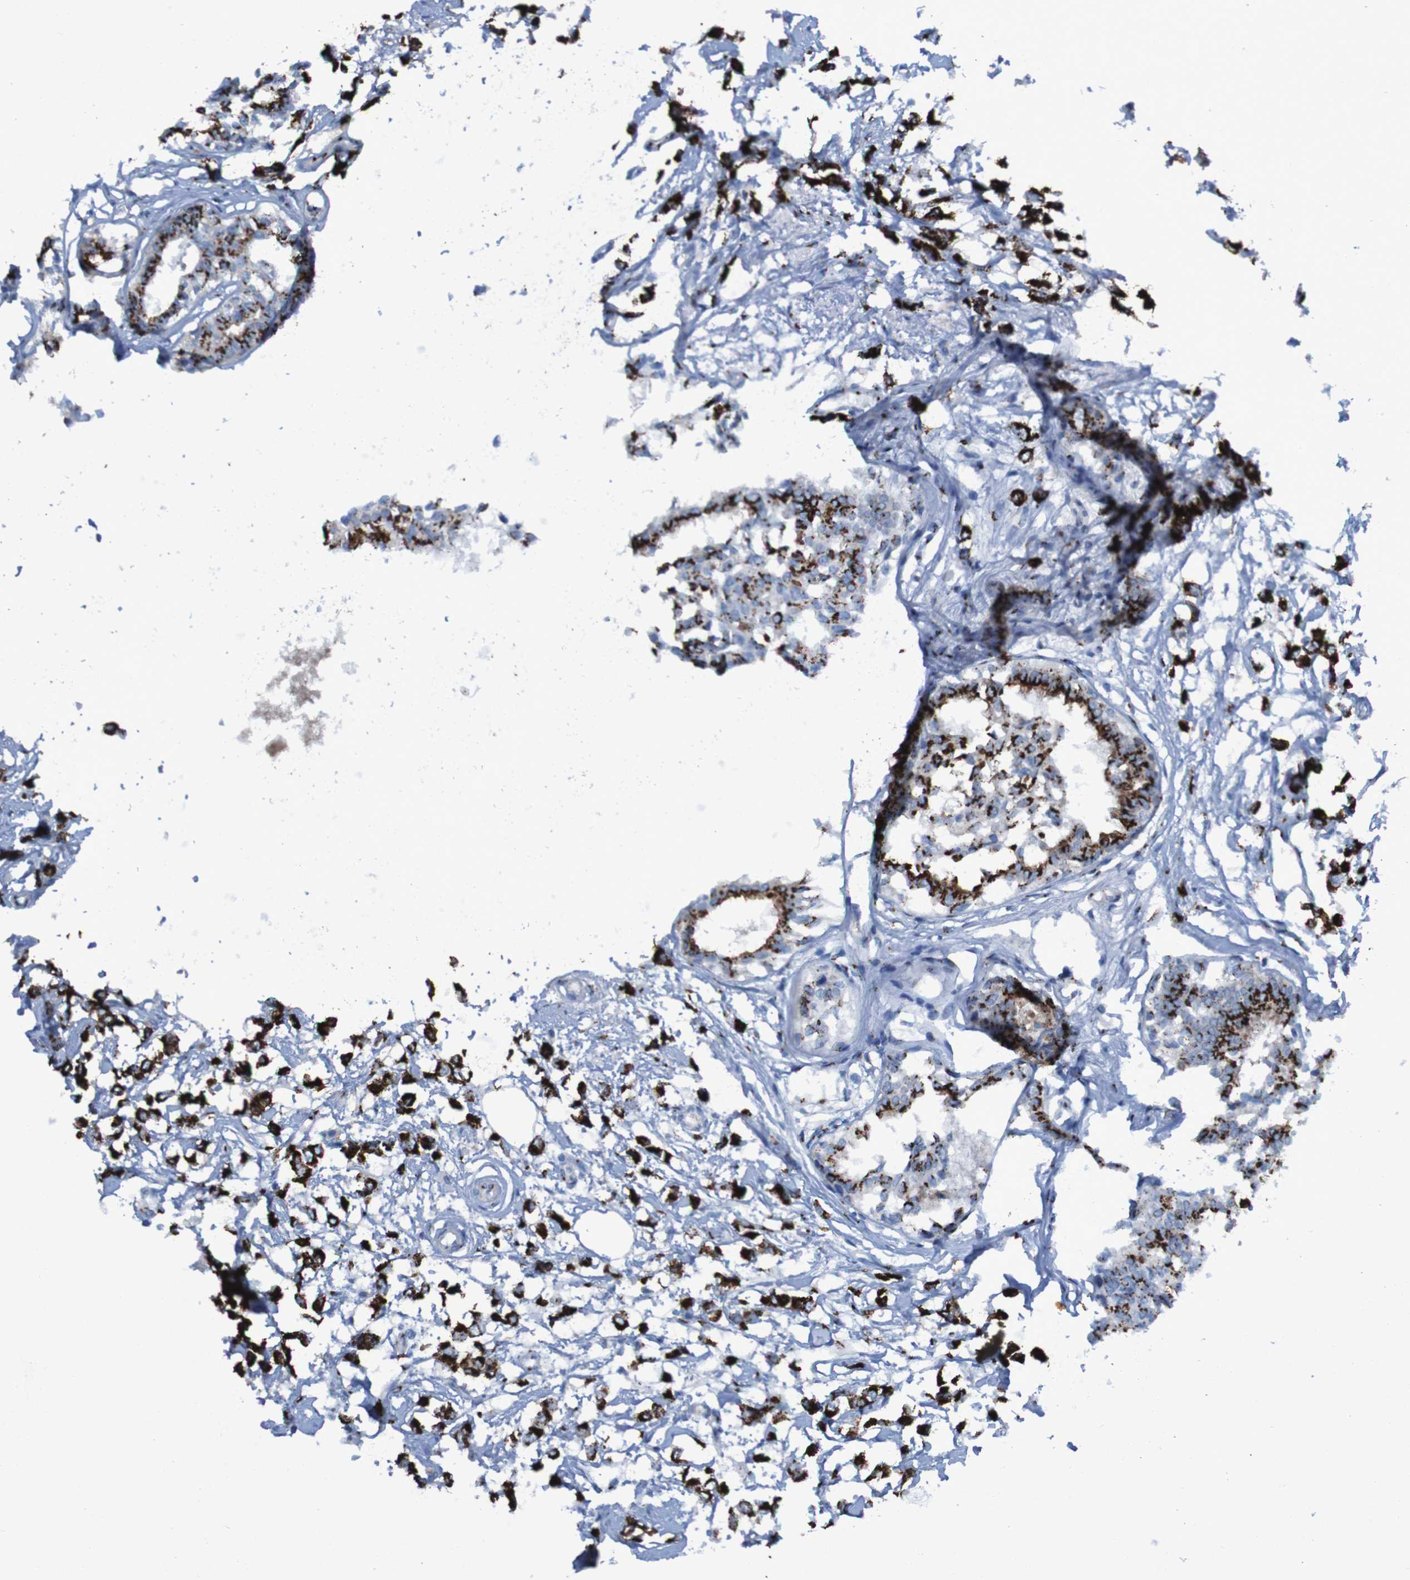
{"staining": {"intensity": "strong", "quantity": ">75%", "location": "cytoplasmic/membranous"}, "tissue": "breast cancer", "cell_type": "Tumor cells", "image_type": "cancer", "snomed": [{"axis": "morphology", "description": "Lobular carcinoma"}, {"axis": "topography", "description": "Breast"}], "caption": "A brown stain labels strong cytoplasmic/membranous staining of a protein in human lobular carcinoma (breast) tumor cells.", "gene": "GOLM1", "patient": {"sex": "female", "age": 51}}